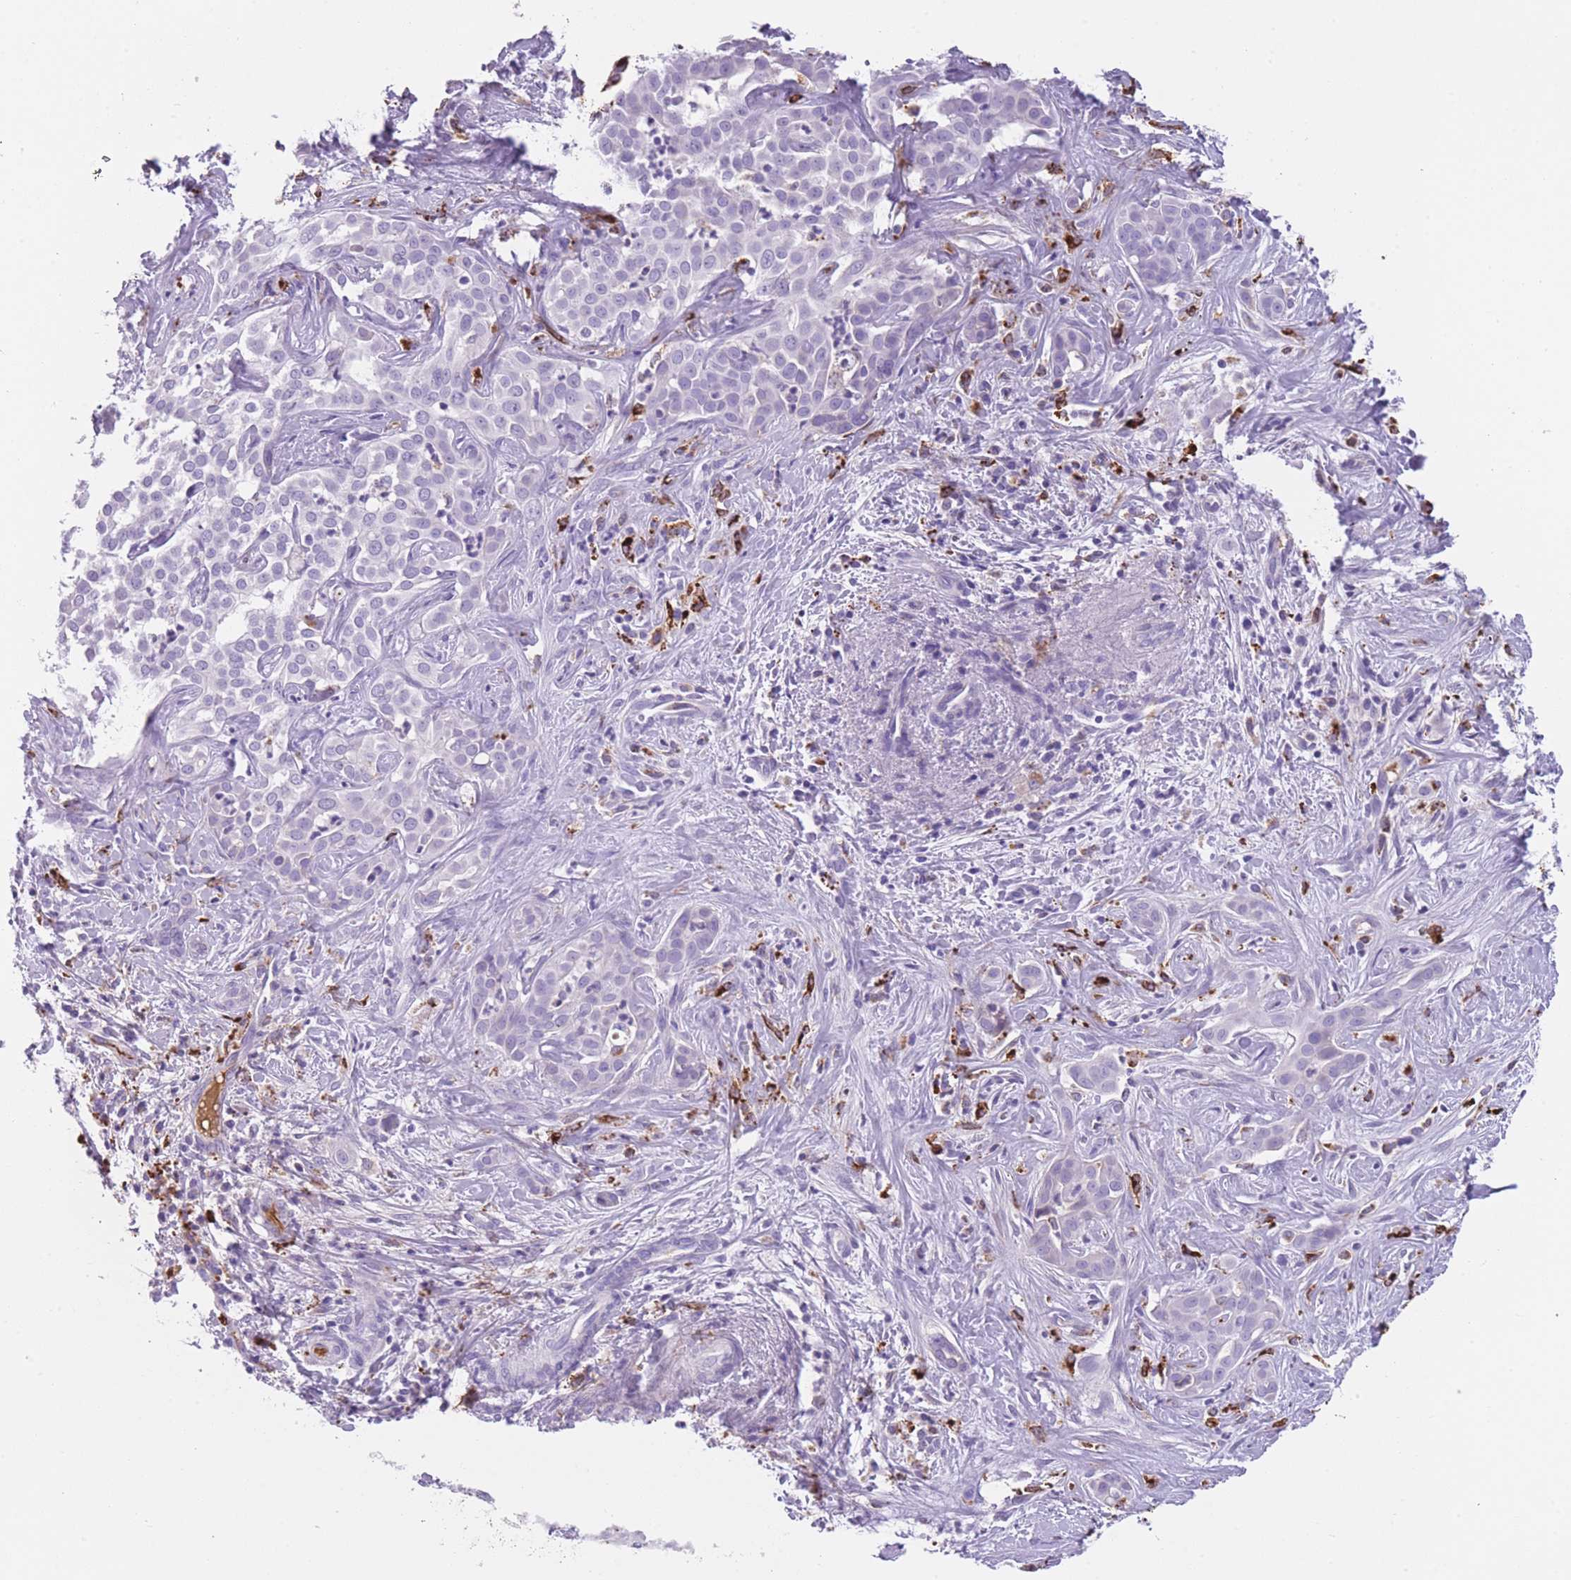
{"staining": {"intensity": "negative", "quantity": "none", "location": "none"}, "tissue": "liver cancer", "cell_type": "Tumor cells", "image_type": "cancer", "snomed": [{"axis": "morphology", "description": "Cholangiocarcinoma"}, {"axis": "topography", "description": "Liver"}], "caption": "IHC histopathology image of neoplastic tissue: human liver cancer stained with DAB (3,3'-diaminobenzidine) shows no significant protein expression in tumor cells. (Brightfield microscopy of DAB IHC at high magnification).", "gene": "GNAT1", "patient": {"sex": "male", "age": 67}}